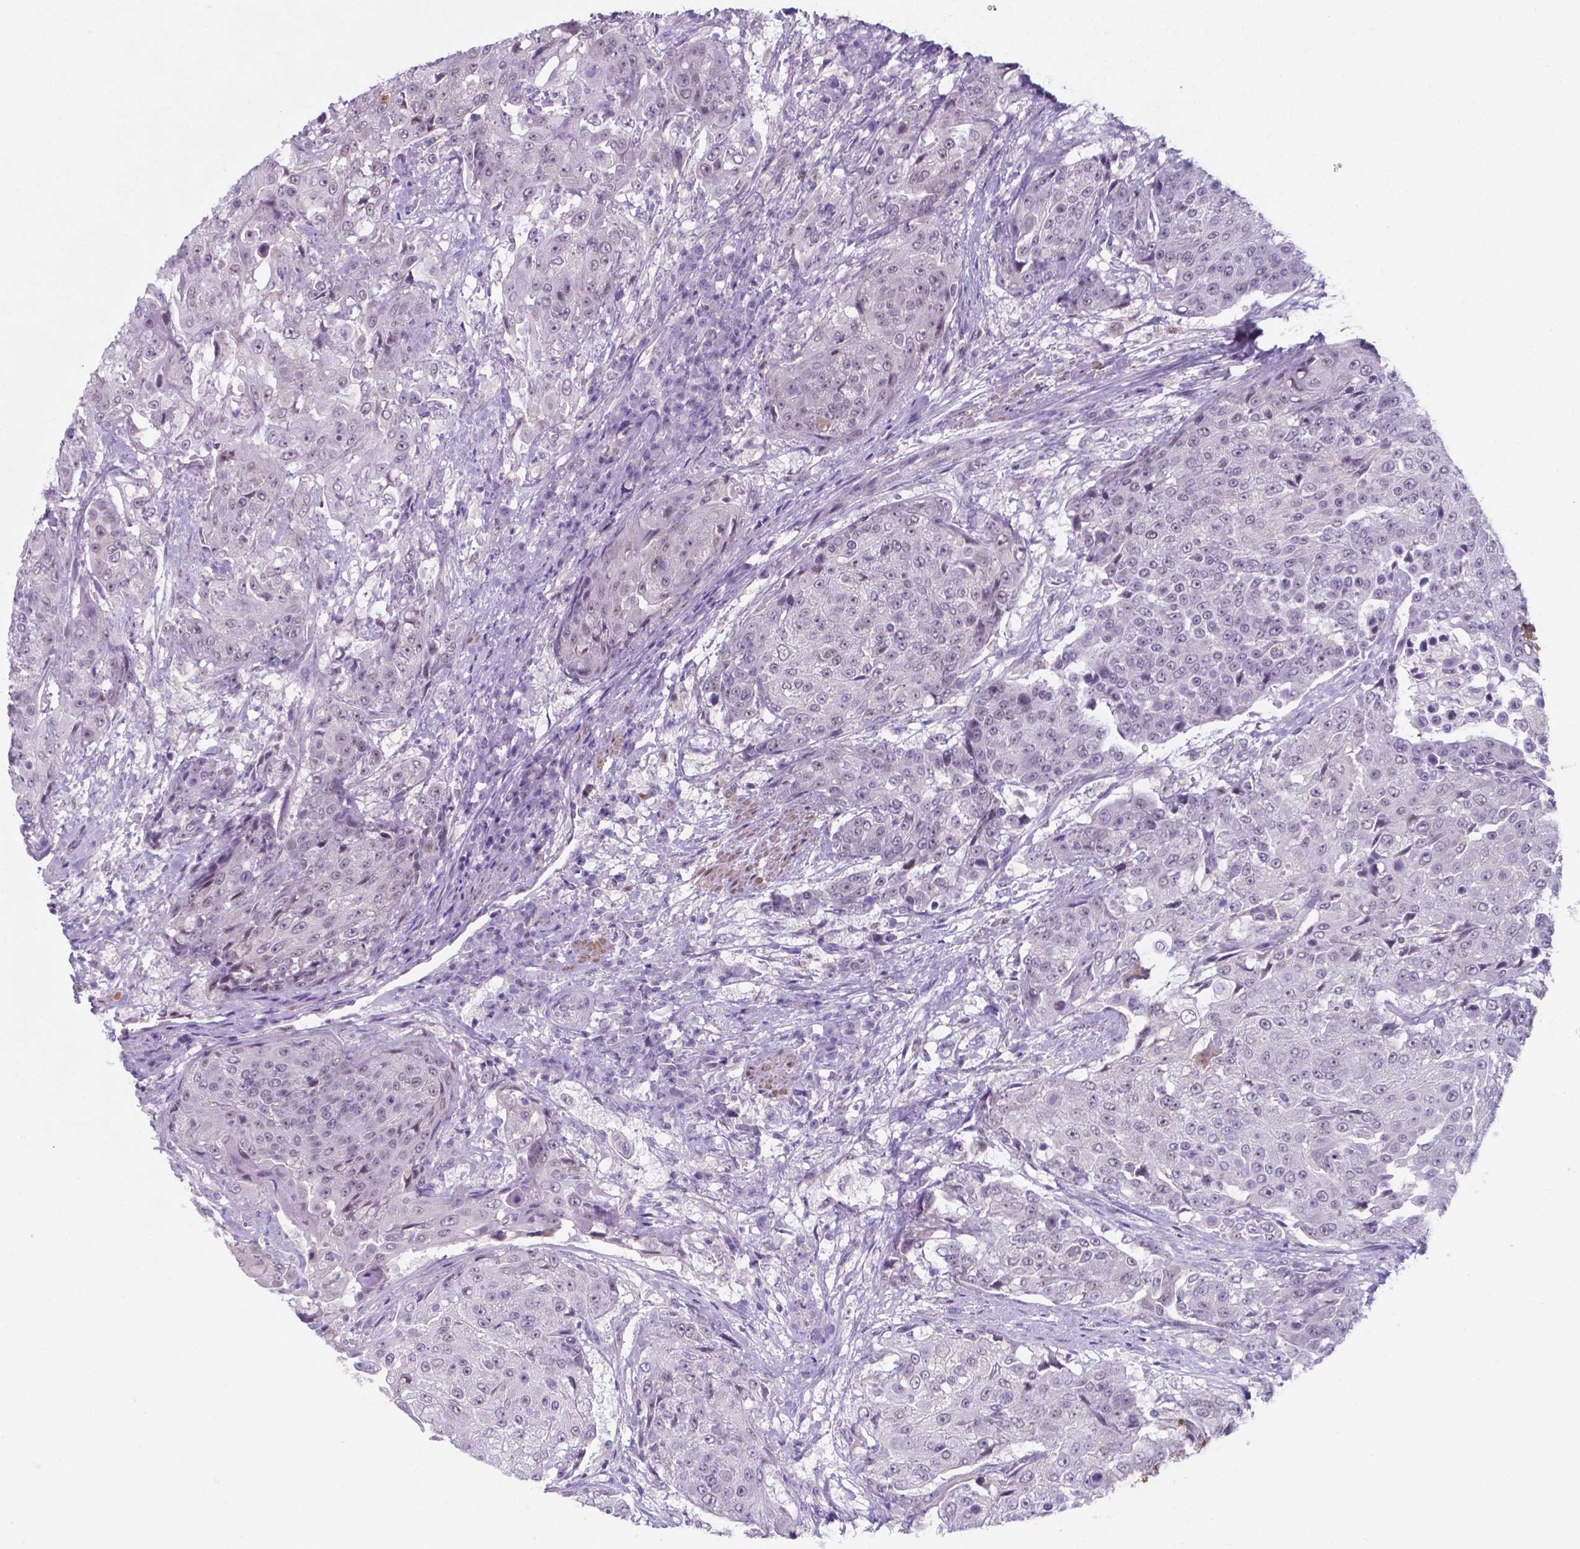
{"staining": {"intensity": "weak", "quantity": "<25%", "location": "nuclear"}, "tissue": "urothelial cancer", "cell_type": "Tumor cells", "image_type": "cancer", "snomed": [{"axis": "morphology", "description": "Urothelial carcinoma, High grade"}, {"axis": "topography", "description": "Urinary bladder"}], "caption": "Tumor cells are negative for brown protein staining in urothelial carcinoma (high-grade).", "gene": "AP5B1", "patient": {"sex": "female", "age": 63}}